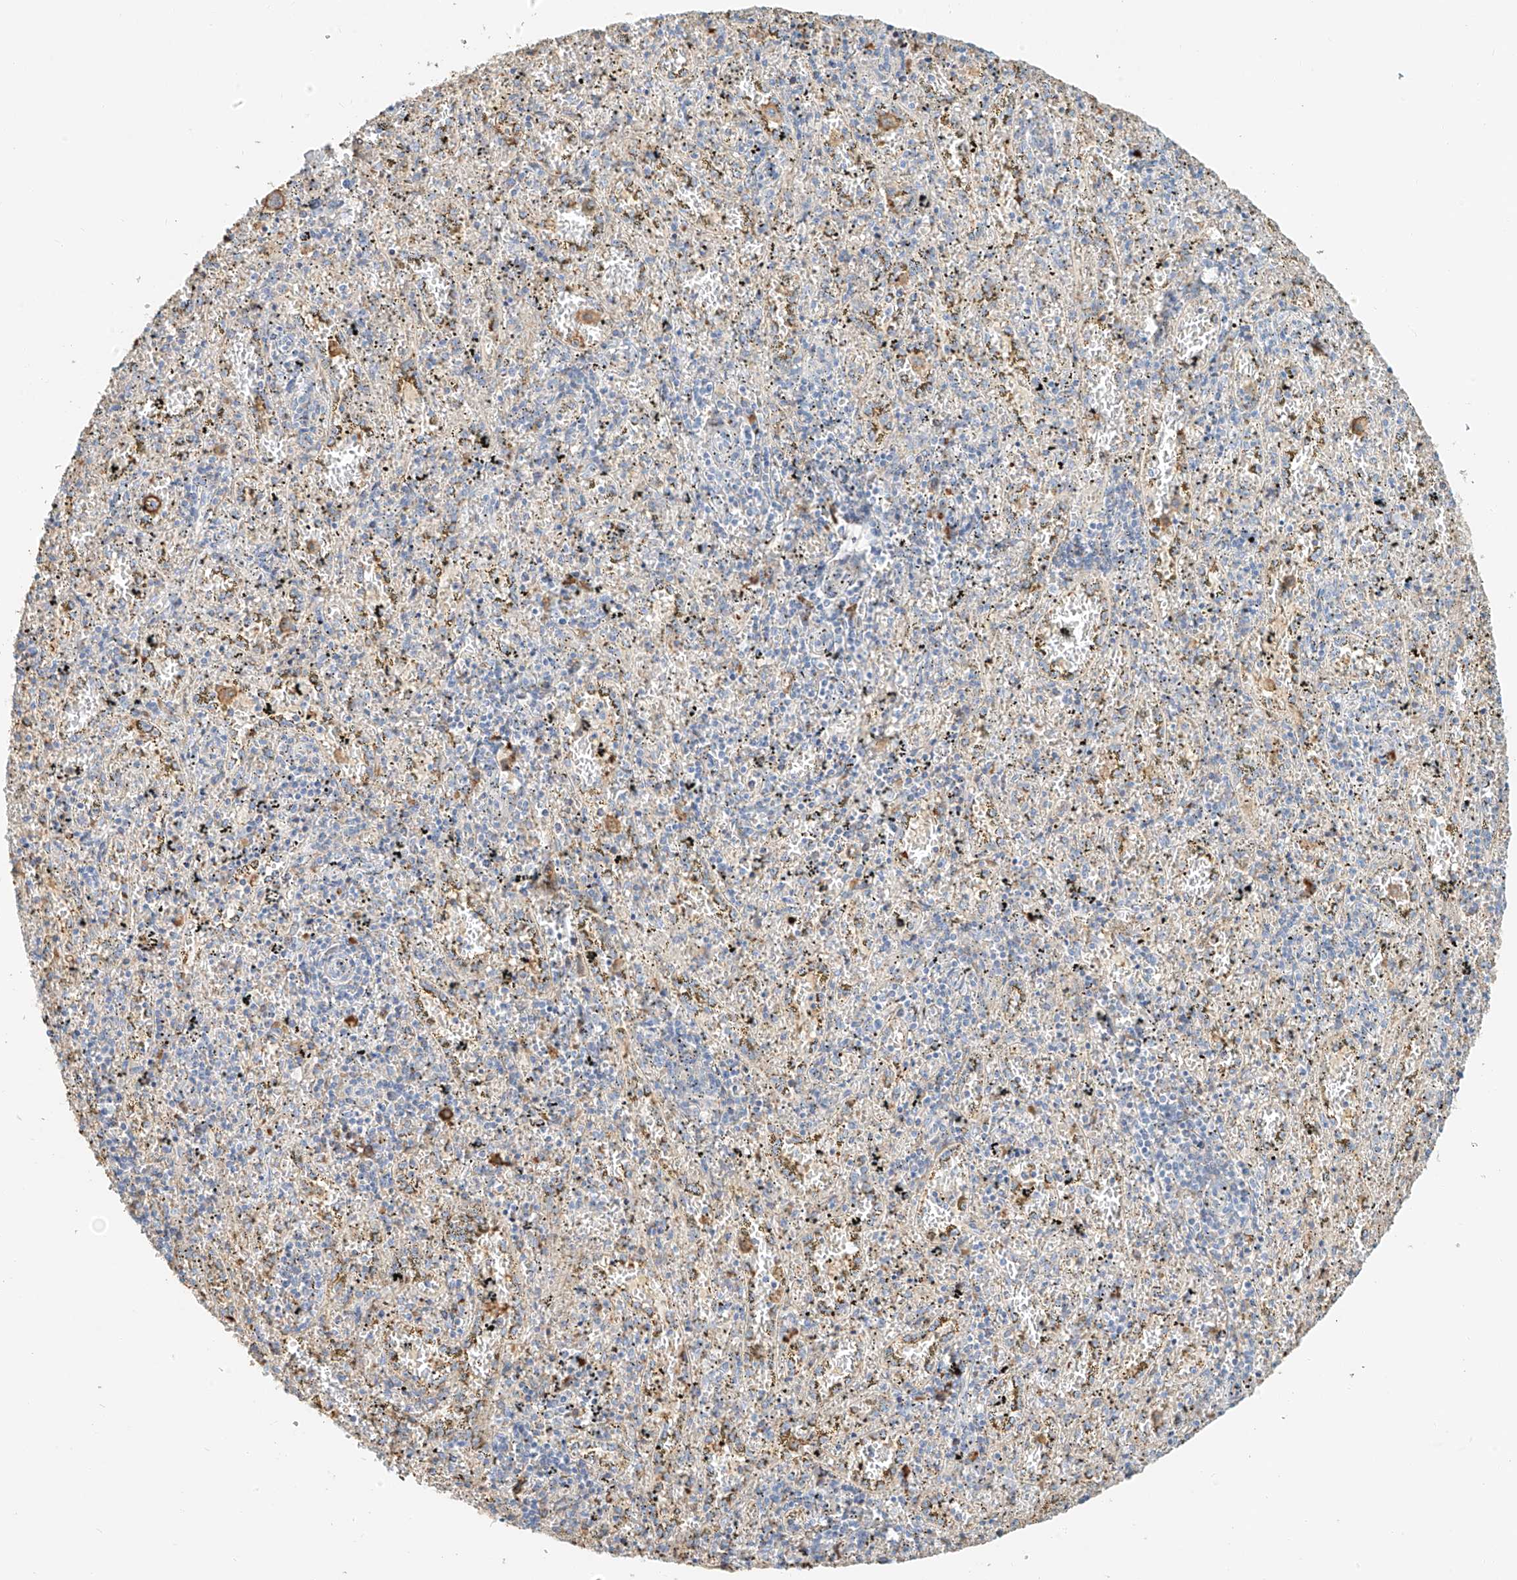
{"staining": {"intensity": "strong", "quantity": "<25%", "location": "cytoplasmic/membranous"}, "tissue": "spleen", "cell_type": "Cells in red pulp", "image_type": "normal", "snomed": [{"axis": "morphology", "description": "Normal tissue, NOS"}, {"axis": "topography", "description": "Spleen"}], "caption": "A brown stain labels strong cytoplasmic/membranous staining of a protein in cells in red pulp of normal spleen. Using DAB (3,3'-diaminobenzidine) (brown) and hematoxylin (blue) stains, captured at high magnification using brightfield microscopy.", "gene": "ZFP30", "patient": {"sex": "male", "age": 11}}